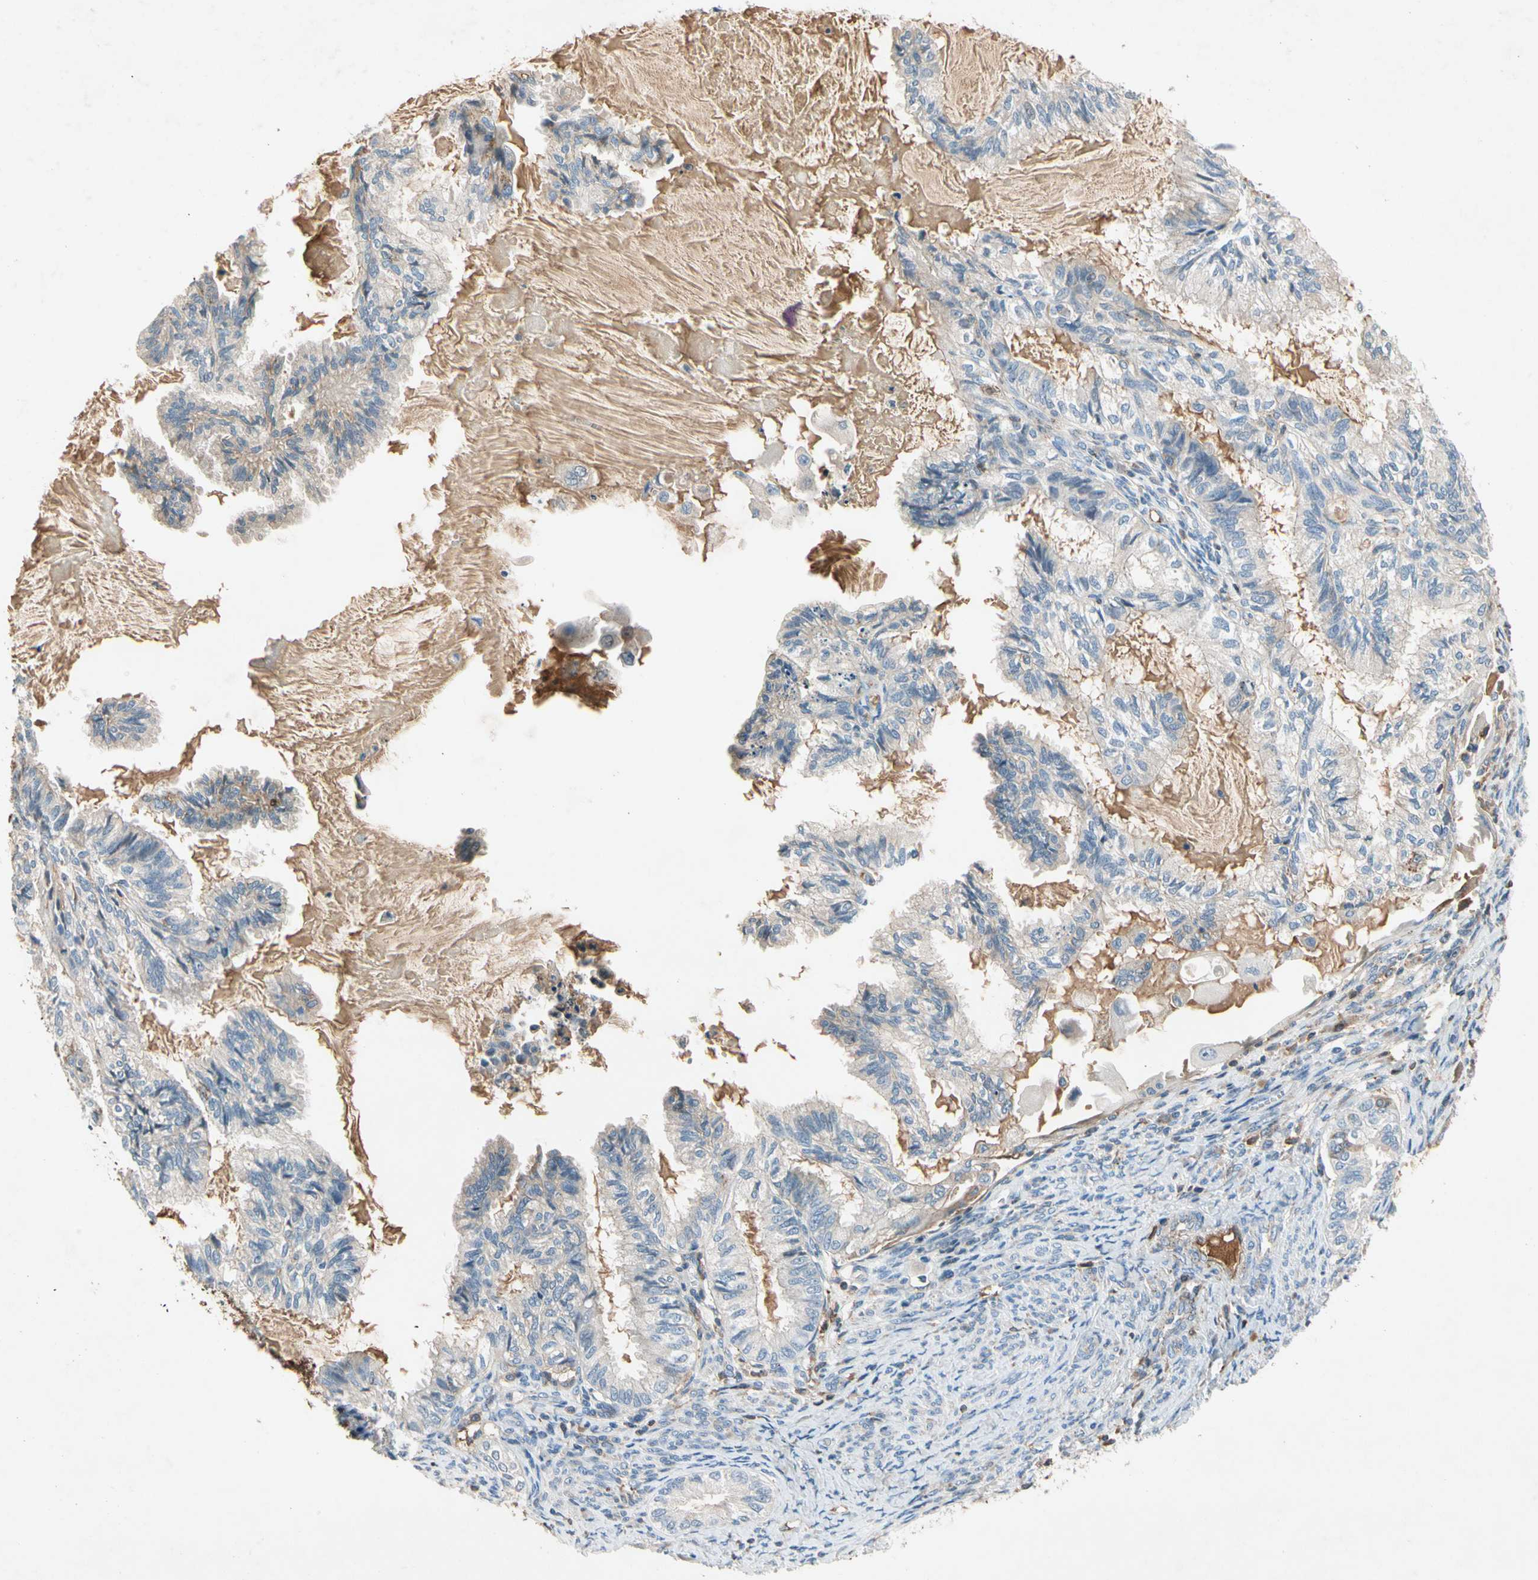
{"staining": {"intensity": "weak", "quantity": "<25%", "location": "cytoplasmic/membranous"}, "tissue": "cervical cancer", "cell_type": "Tumor cells", "image_type": "cancer", "snomed": [{"axis": "morphology", "description": "Normal tissue, NOS"}, {"axis": "morphology", "description": "Adenocarcinoma, NOS"}, {"axis": "topography", "description": "Cervix"}, {"axis": "topography", "description": "Endometrium"}], "caption": "Immunohistochemistry (IHC) histopathology image of neoplastic tissue: human cervical cancer (adenocarcinoma) stained with DAB (3,3'-diaminobenzidine) exhibits no significant protein staining in tumor cells.", "gene": "NDFIP2", "patient": {"sex": "female", "age": 86}}